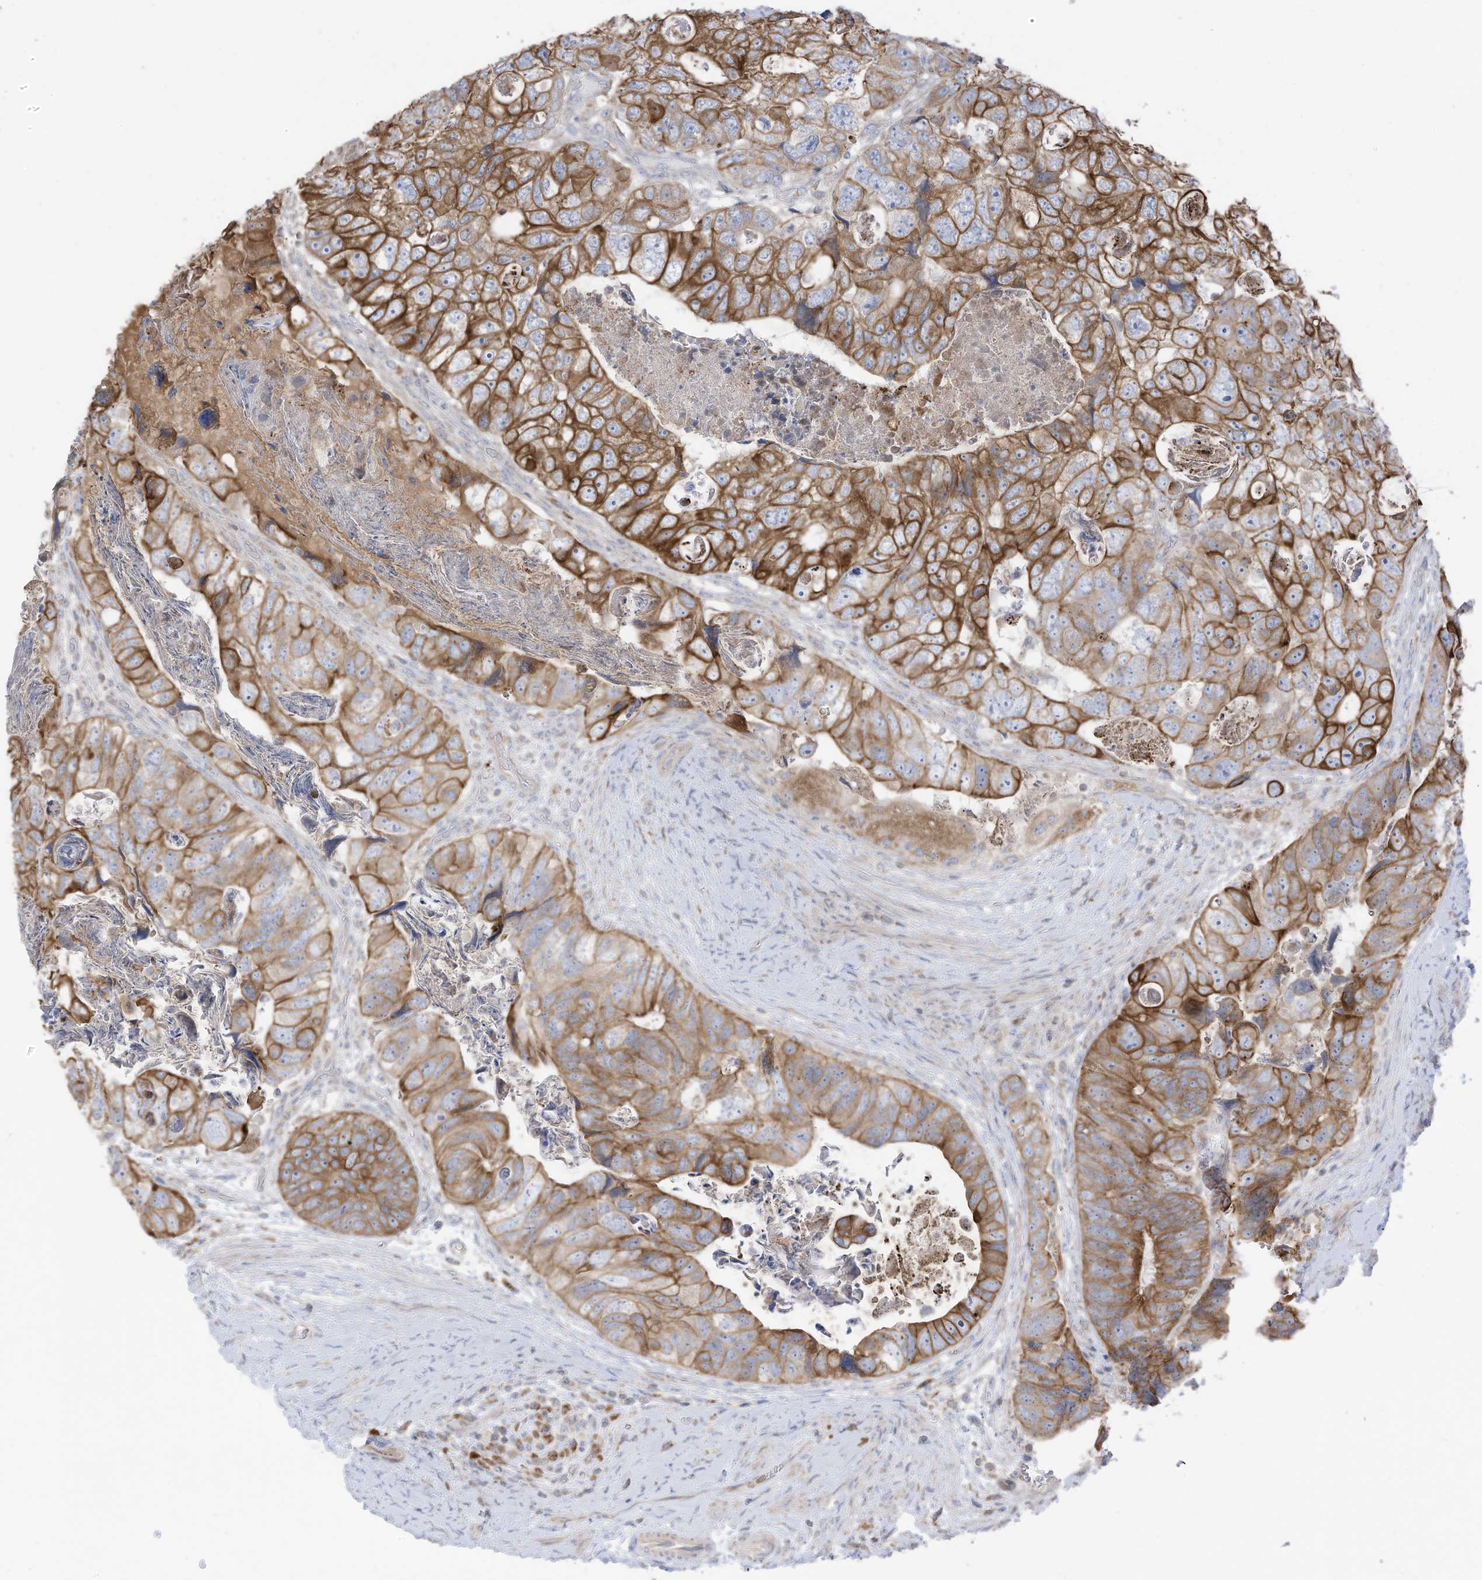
{"staining": {"intensity": "strong", "quantity": ">75%", "location": "cytoplasmic/membranous"}, "tissue": "colorectal cancer", "cell_type": "Tumor cells", "image_type": "cancer", "snomed": [{"axis": "morphology", "description": "Adenocarcinoma, NOS"}, {"axis": "topography", "description": "Rectum"}], "caption": "Immunohistochemistry staining of colorectal cancer (adenocarcinoma), which reveals high levels of strong cytoplasmic/membranous positivity in about >75% of tumor cells indicating strong cytoplasmic/membranous protein positivity. The staining was performed using DAB (brown) for protein detection and nuclei were counterstained in hematoxylin (blue).", "gene": "CGAS", "patient": {"sex": "male", "age": 59}}